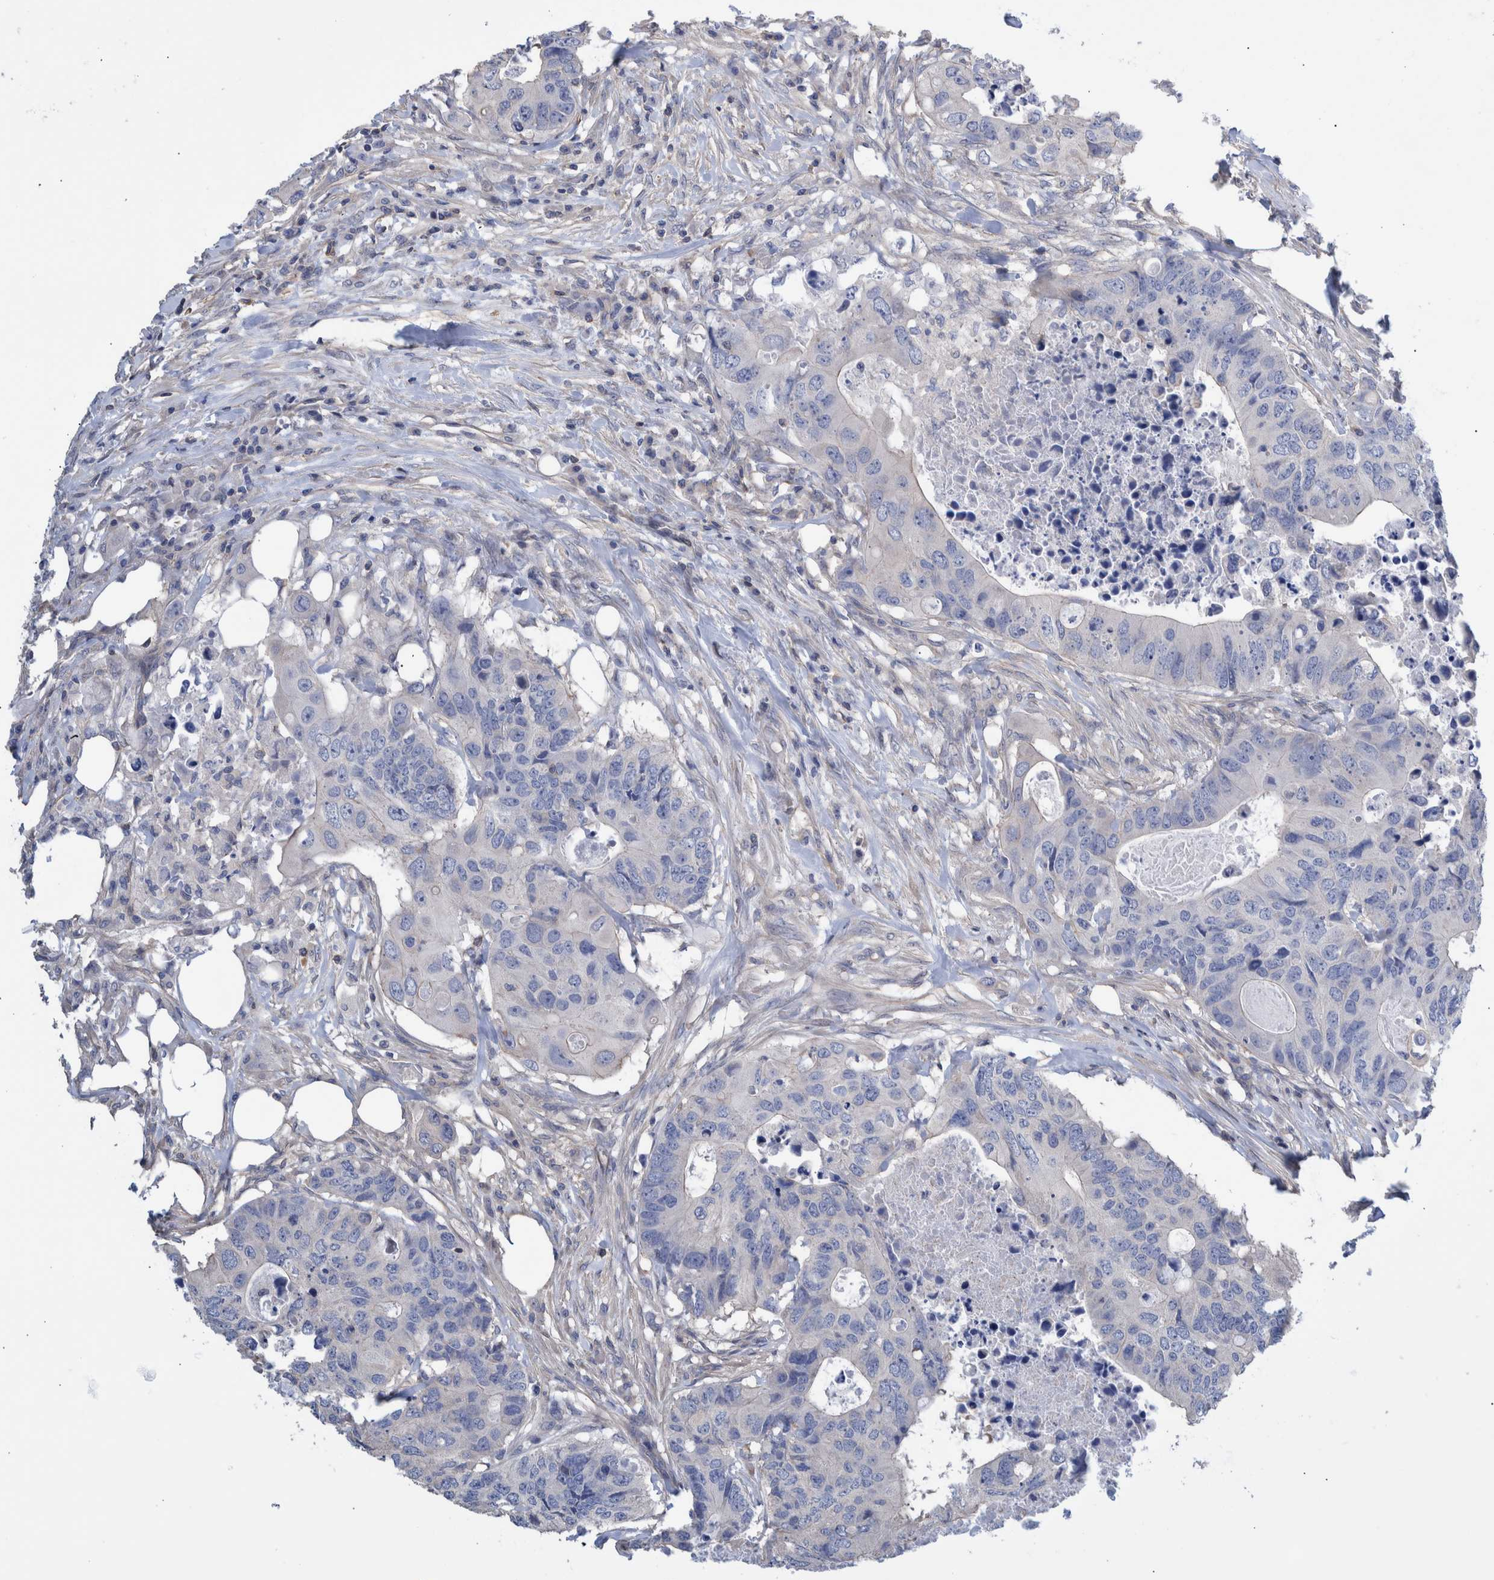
{"staining": {"intensity": "negative", "quantity": "none", "location": "none"}, "tissue": "colorectal cancer", "cell_type": "Tumor cells", "image_type": "cancer", "snomed": [{"axis": "morphology", "description": "Adenocarcinoma, NOS"}, {"axis": "topography", "description": "Colon"}], "caption": "Human colorectal cancer (adenocarcinoma) stained for a protein using IHC reveals no positivity in tumor cells.", "gene": "PPP3CC", "patient": {"sex": "male", "age": 71}}